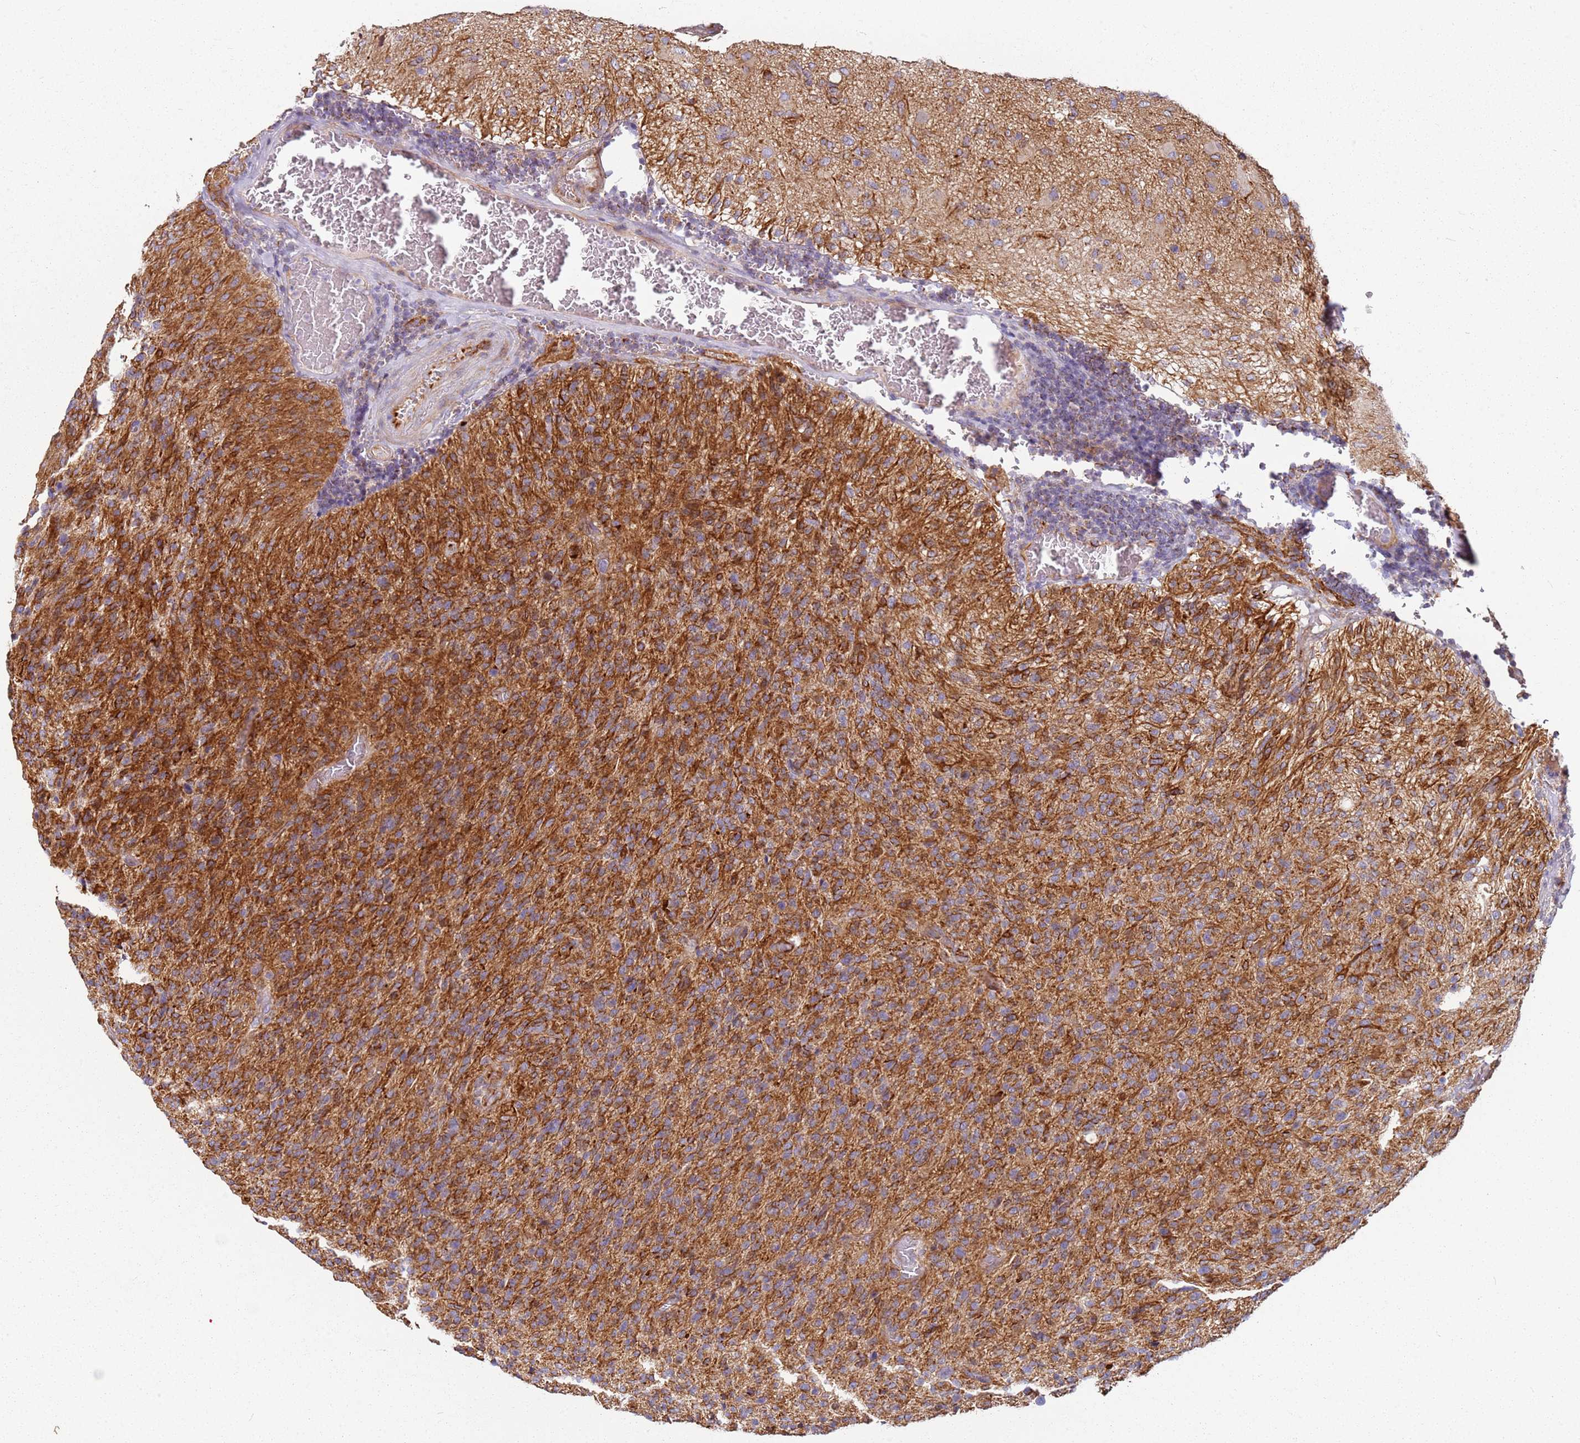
{"staining": {"intensity": "moderate", "quantity": "25%-75%", "location": "cytoplasmic/membranous"}, "tissue": "glioma", "cell_type": "Tumor cells", "image_type": "cancer", "snomed": [{"axis": "morphology", "description": "Glioma, malignant, High grade"}, {"axis": "topography", "description": "Brain"}], "caption": "Protein positivity by immunohistochemistry reveals moderate cytoplasmic/membranous expression in about 25%-75% of tumor cells in malignant high-grade glioma.", "gene": "ALS2", "patient": {"sex": "female", "age": 57}}